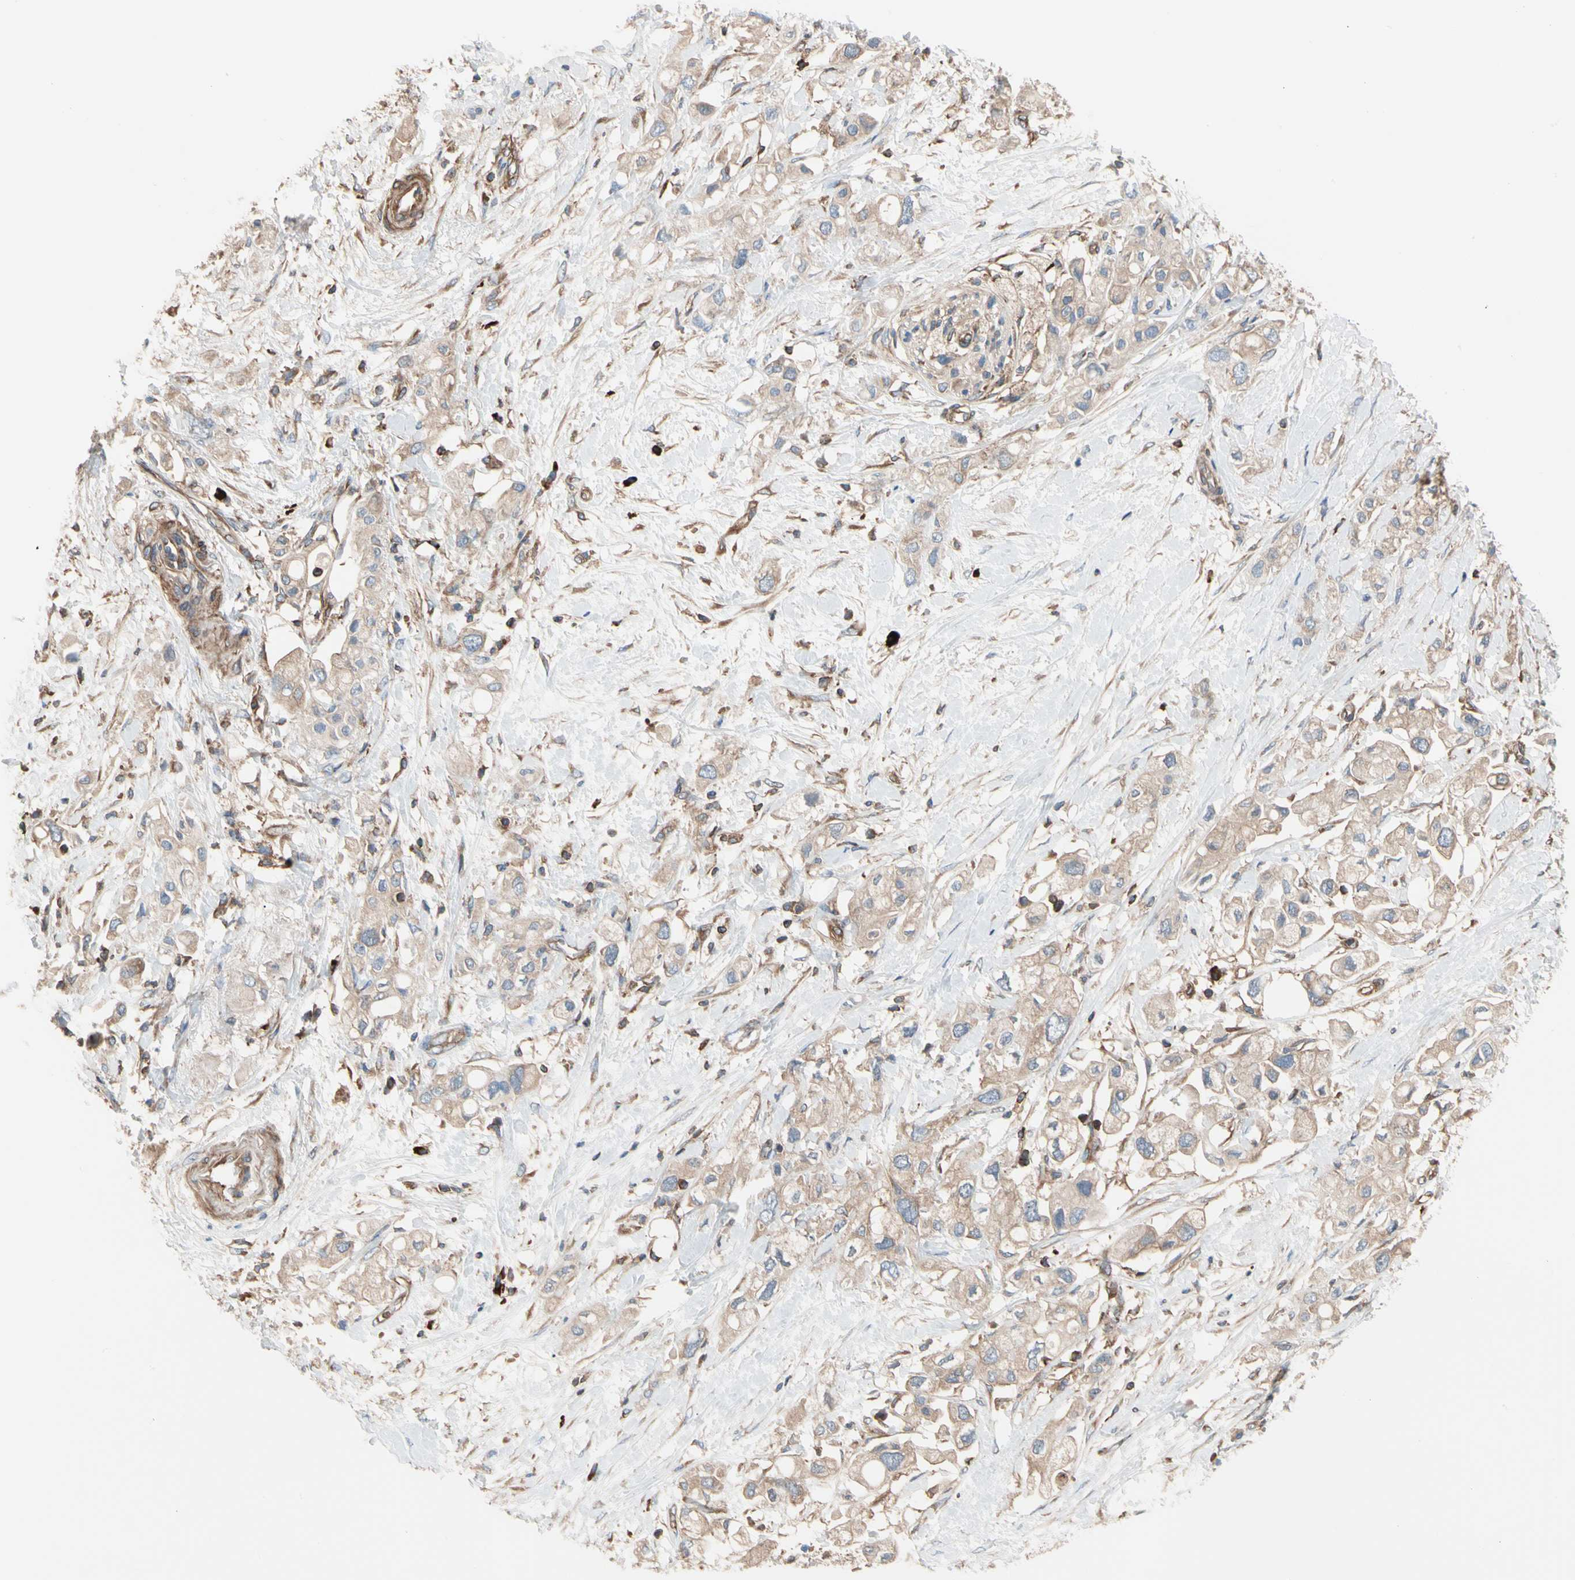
{"staining": {"intensity": "weak", "quantity": ">75%", "location": "cytoplasmic/membranous"}, "tissue": "pancreatic cancer", "cell_type": "Tumor cells", "image_type": "cancer", "snomed": [{"axis": "morphology", "description": "Adenocarcinoma, NOS"}, {"axis": "topography", "description": "Pancreas"}], "caption": "Pancreatic cancer (adenocarcinoma) tissue exhibits weak cytoplasmic/membranous expression in about >75% of tumor cells", "gene": "ROCK1", "patient": {"sex": "female", "age": 56}}